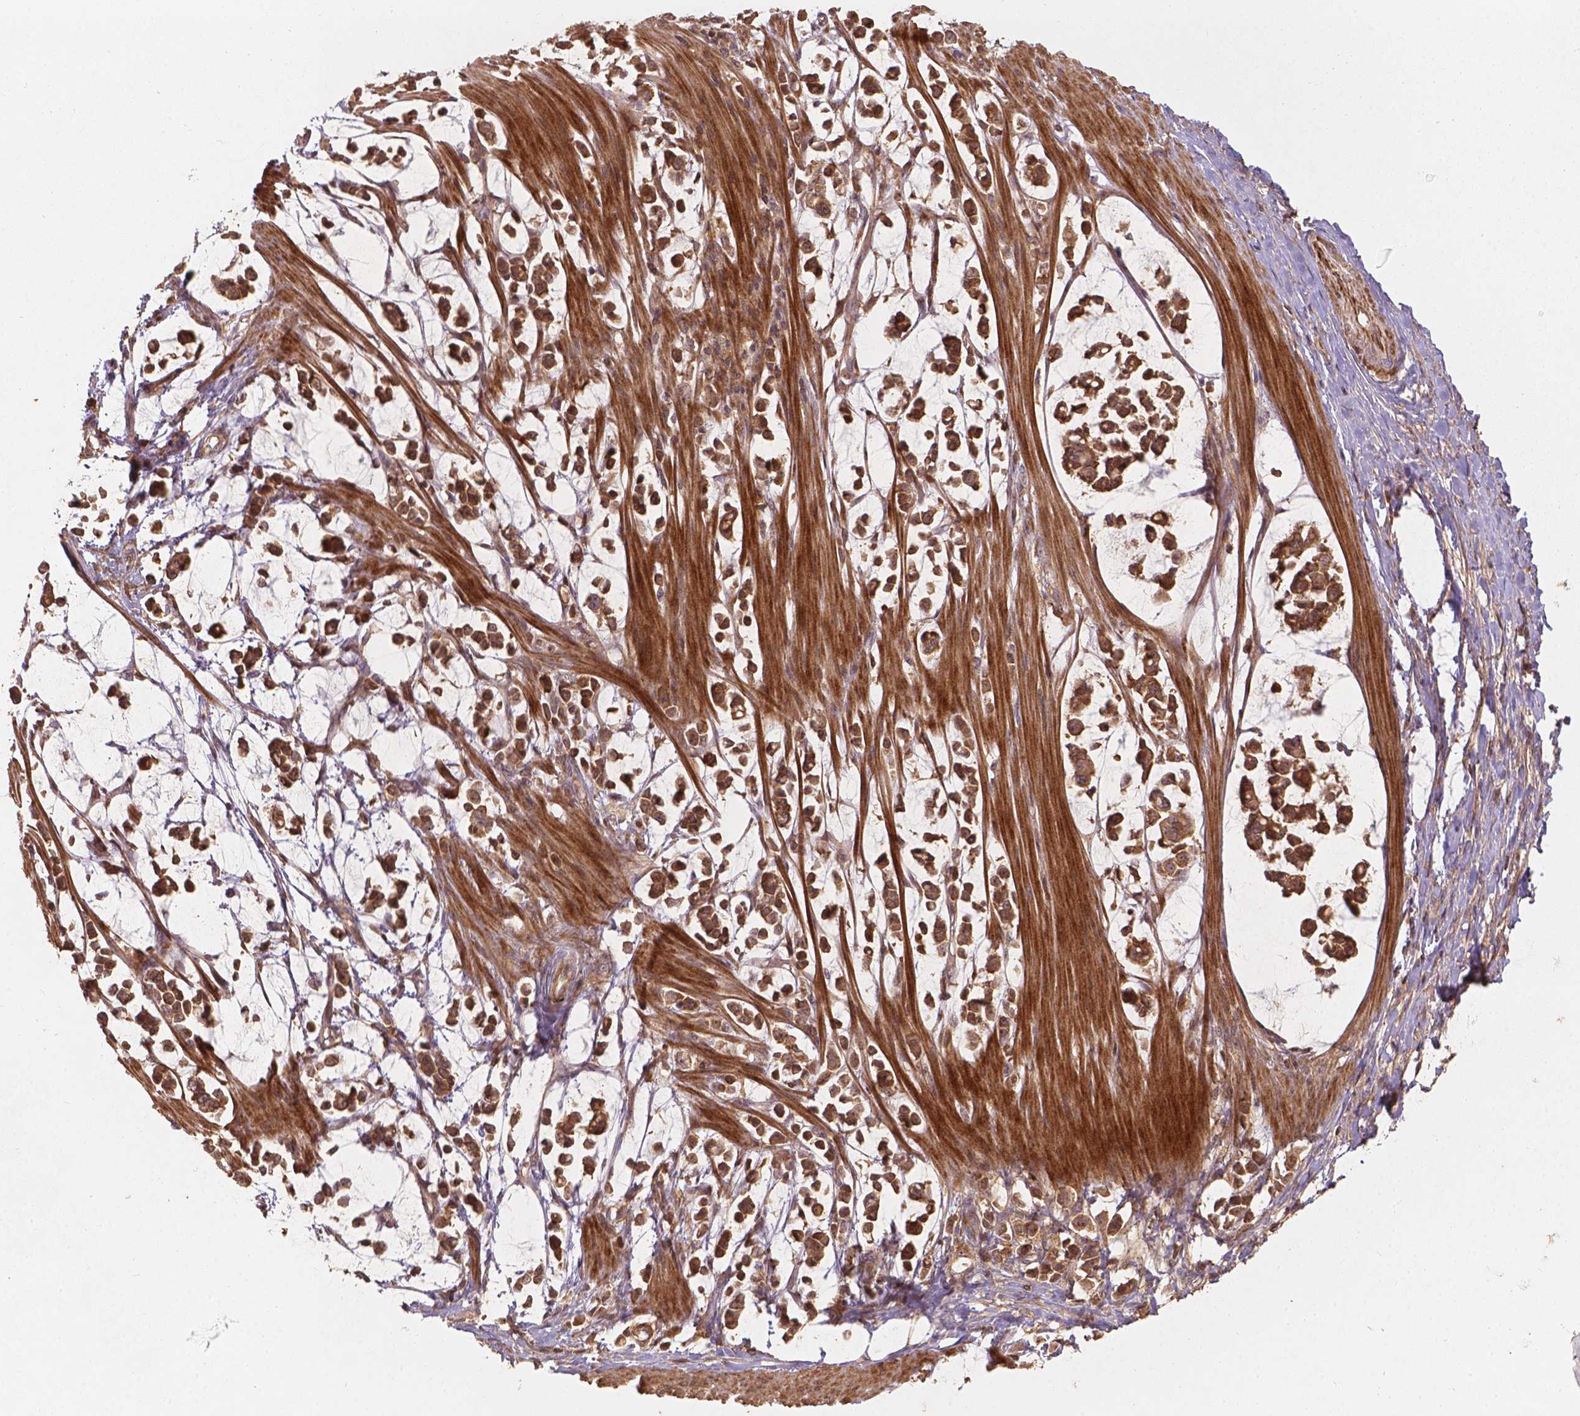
{"staining": {"intensity": "strong", "quantity": ">75%", "location": "cytoplasmic/membranous"}, "tissue": "stomach cancer", "cell_type": "Tumor cells", "image_type": "cancer", "snomed": [{"axis": "morphology", "description": "Adenocarcinoma, NOS"}, {"axis": "topography", "description": "Stomach"}], "caption": "Immunohistochemistry (IHC) histopathology image of neoplastic tissue: stomach cancer (adenocarcinoma) stained using immunohistochemistry exhibits high levels of strong protein expression localized specifically in the cytoplasmic/membranous of tumor cells, appearing as a cytoplasmic/membranous brown color.", "gene": "XPR1", "patient": {"sex": "male", "age": 82}}